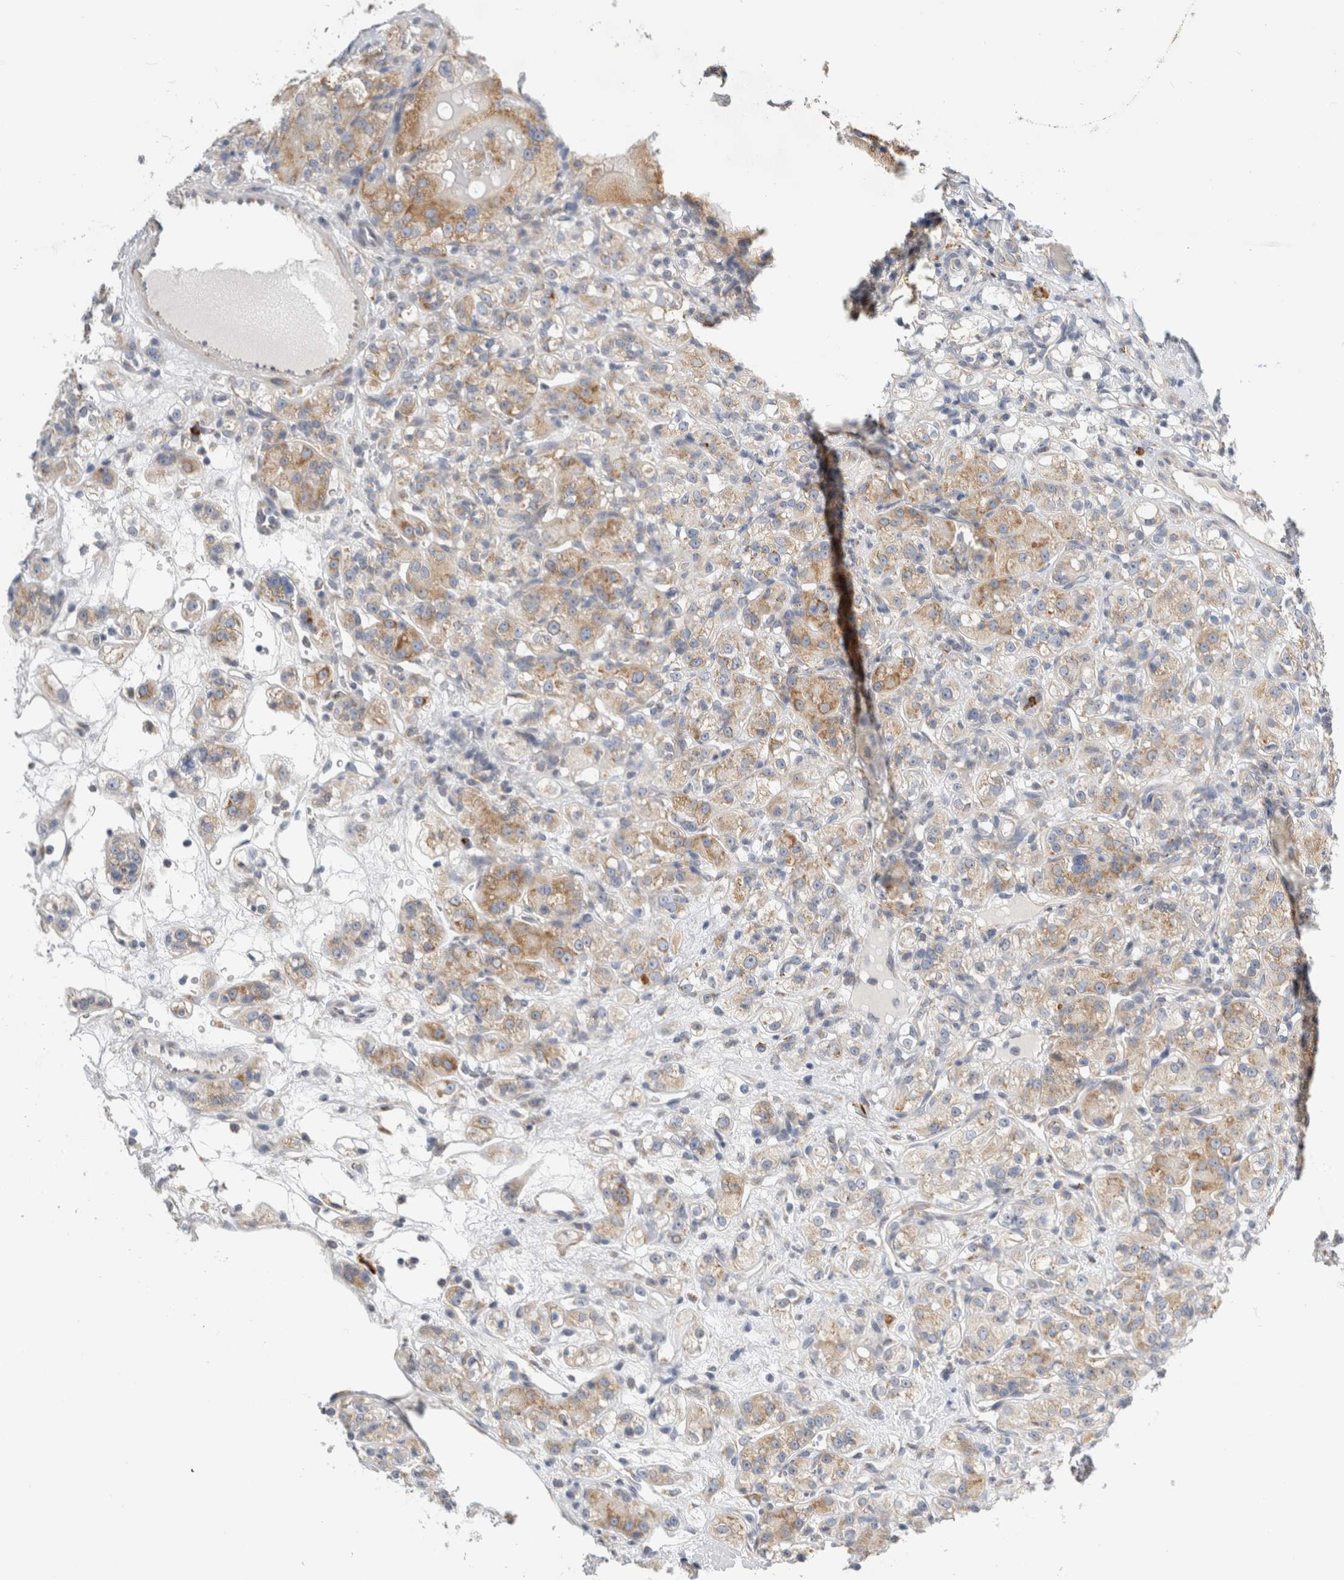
{"staining": {"intensity": "moderate", "quantity": ">75%", "location": "cytoplasmic/membranous"}, "tissue": "renal cancer", "cell_type": "Tumor cells", "image_type": "cancer", "snomed": [{"axis": "morphology", "description": "Normal tissue, NOS"}, {"axis": "morphology", "description": "Adenocarcinoma, NOS"}, {"axis": "topography", "description": "Kidney"}], "caption": "Renal cancer (adenocarcinoma) was stained to show a protein in brown. There is medium levels of moderate cytoplasmic/membranous expression in approximately >75% of tumor cells.", "gene": "RPN2", "patient": {"sex": "male", "age": 61}}